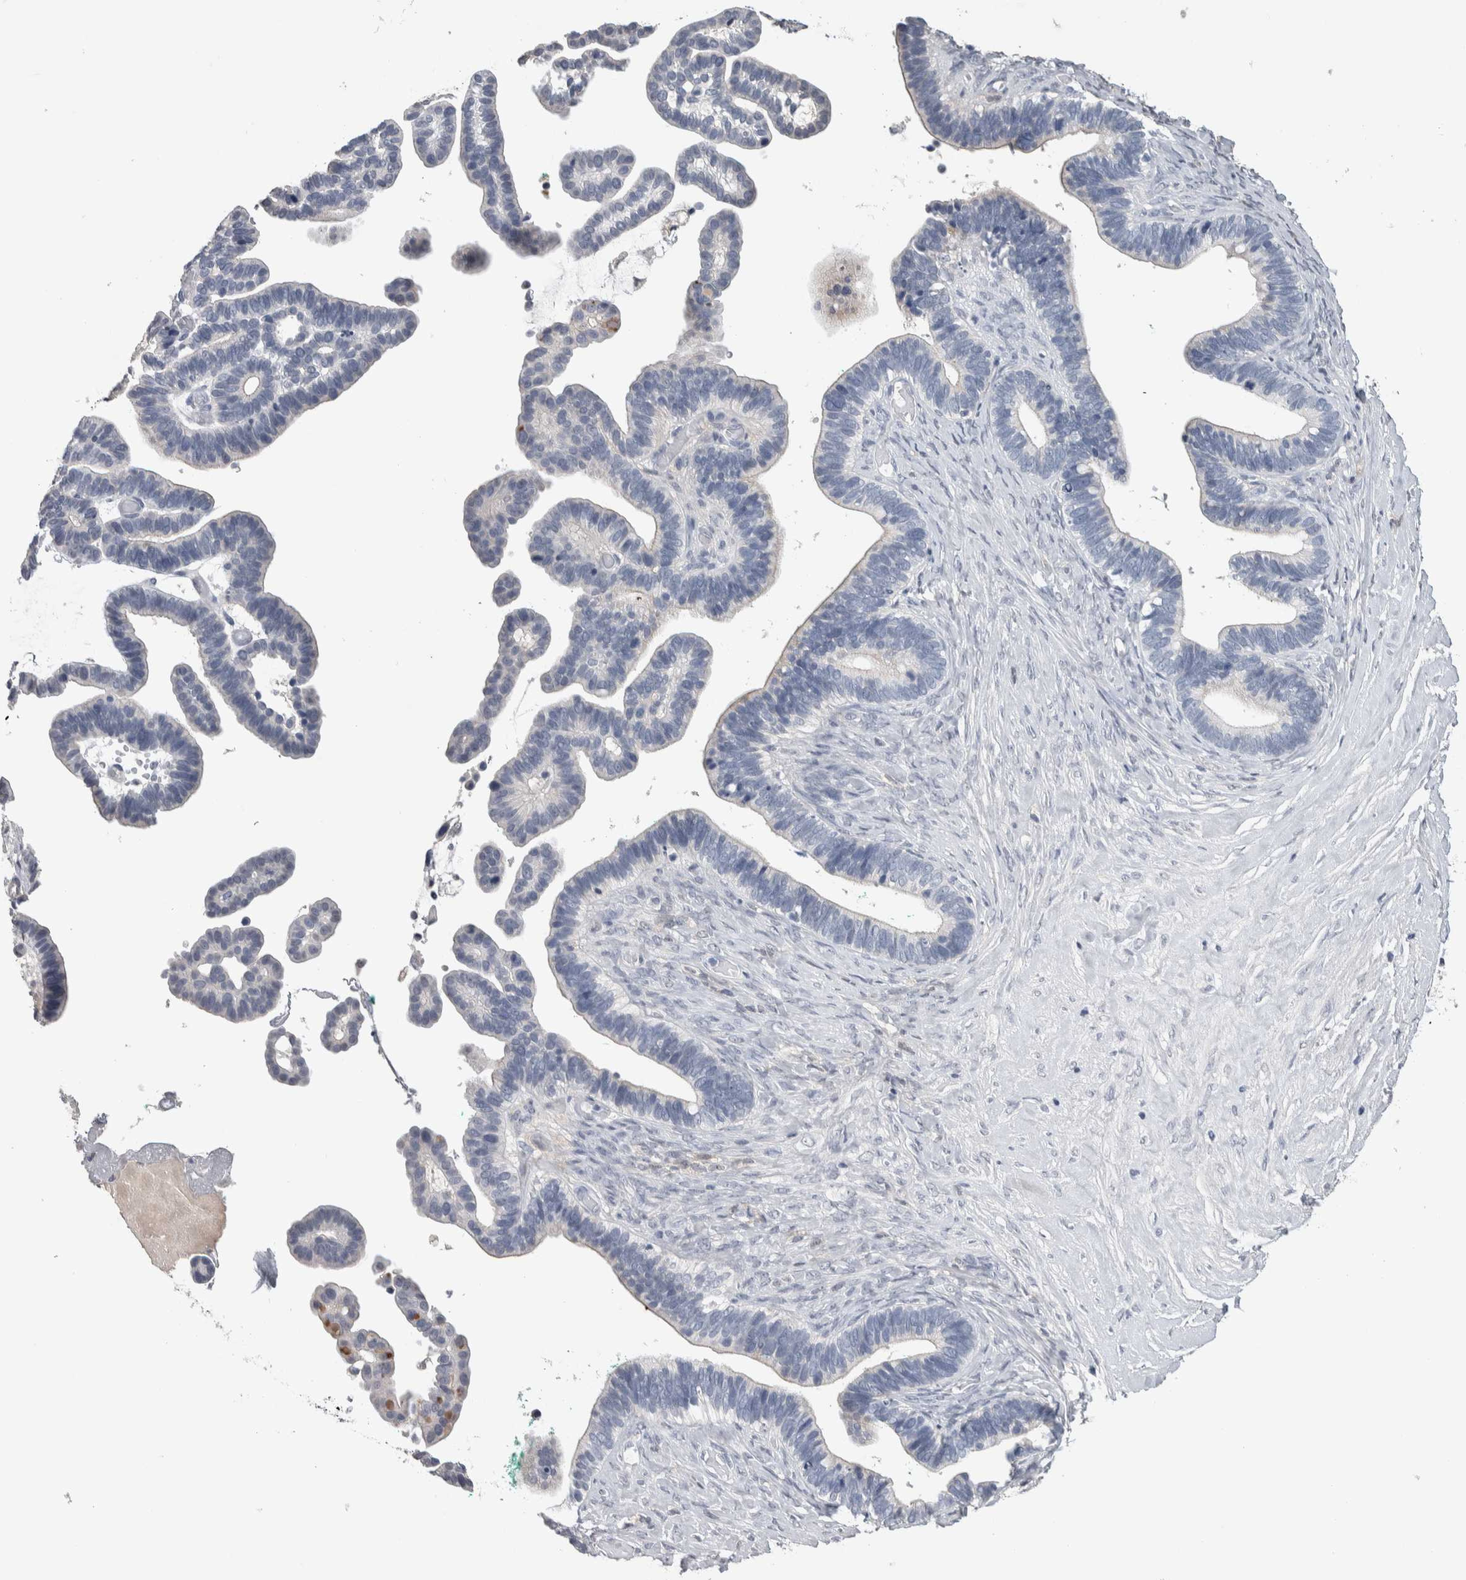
{"staining": {"intensity": "negative", "quantity": "none", "location": "none"}, "tissue": "ovarian cancer", "cell_type": "Tumor cells", "image_type": "cancer", "snomed": [{"axis": "morphology", "description": "Cystadenocarcinoma, serous, NOS"}, {"axis": "topography", "description": "Ovary"}], "caption": "Tumor cells are negative for protein expression in human ovarian cancer (serous cystadenocarcinoma). (DAB (3,3'-diaminobenzidine) IHC visualized using brightfield microscopy, high magnification).", "gene": "TMEM102", "patient": {"sex": "female", "age": 56}}